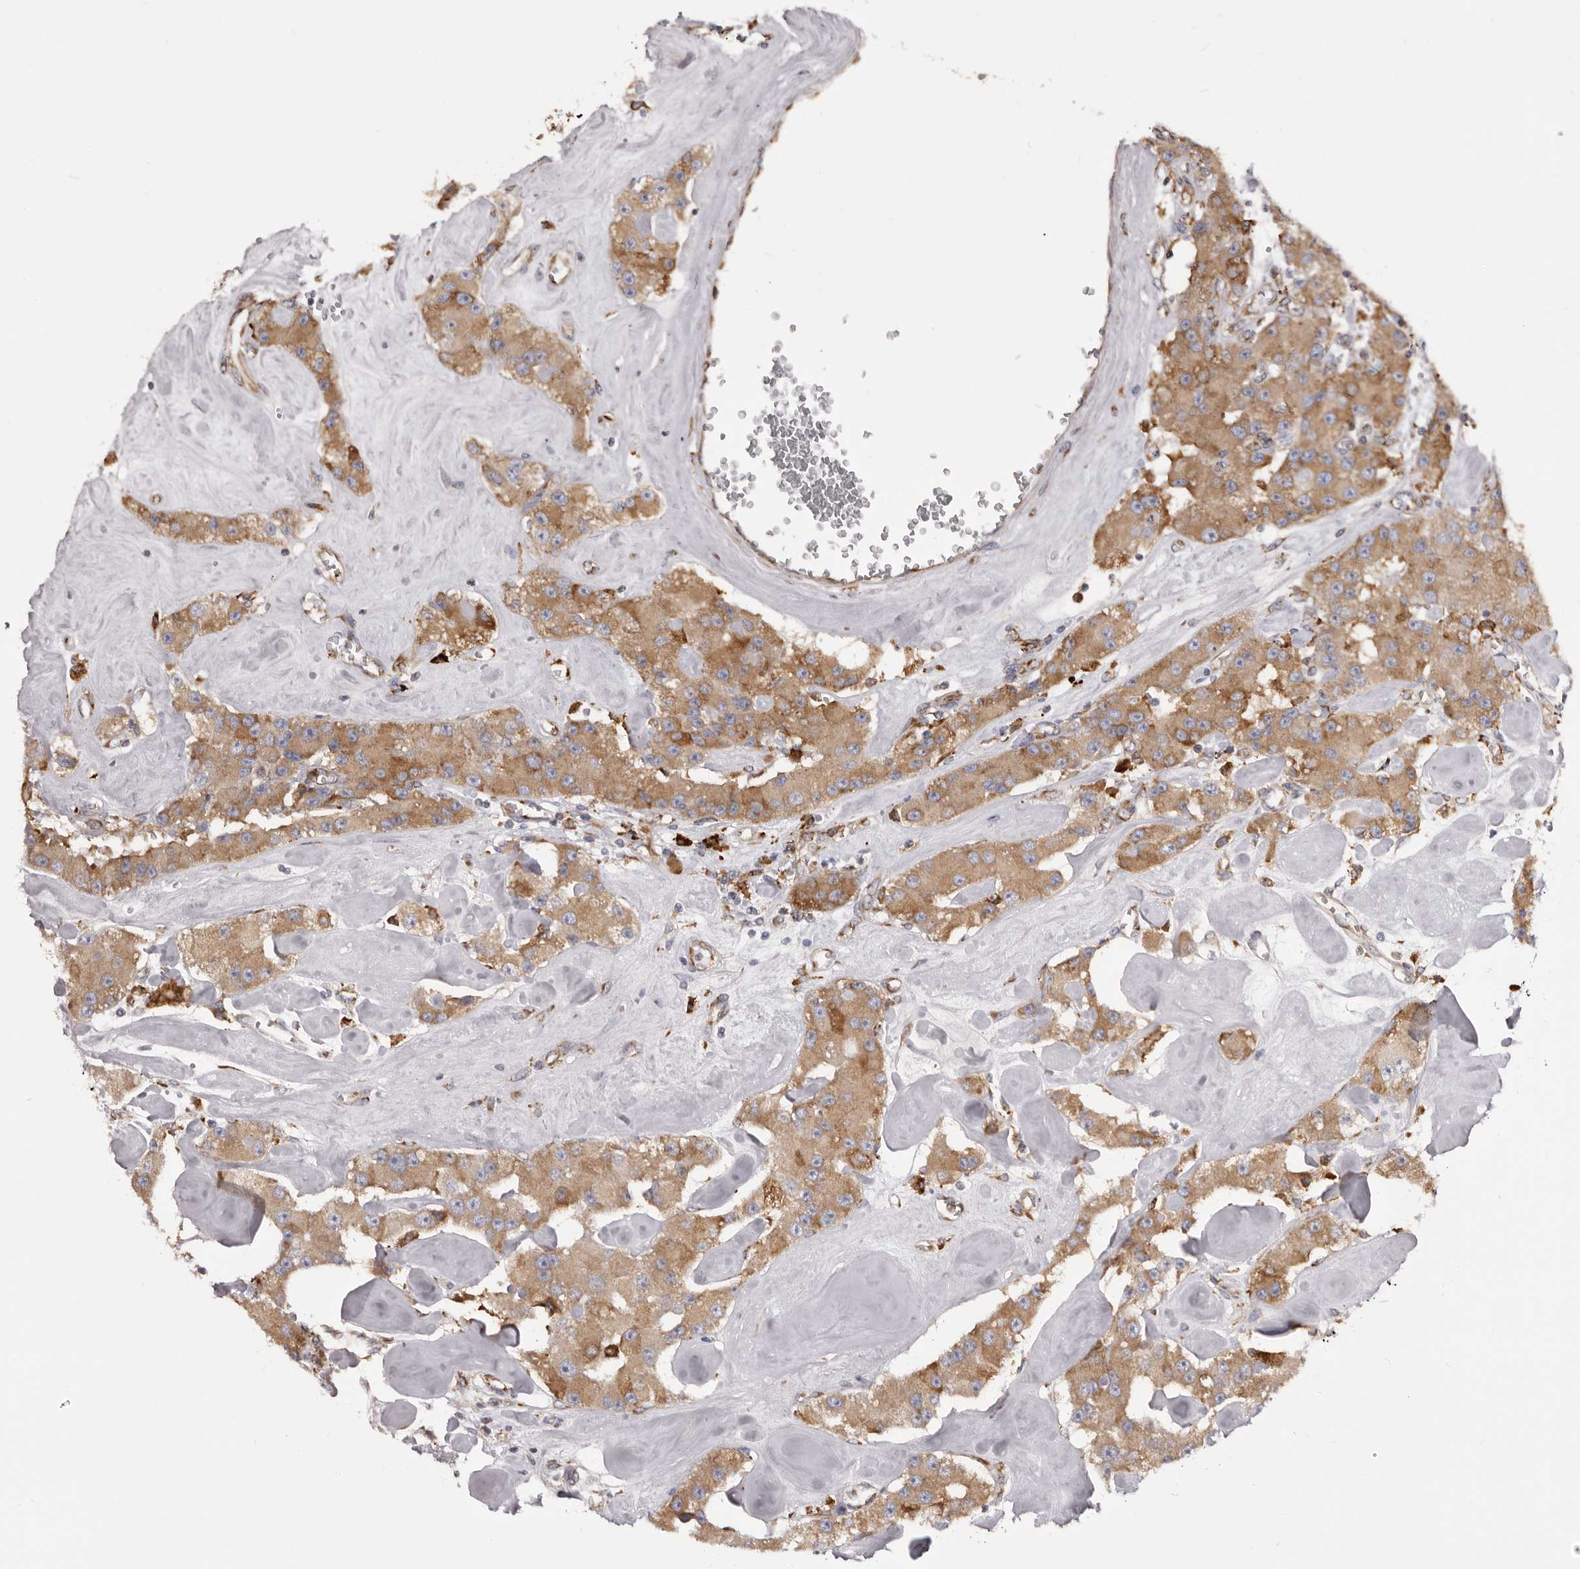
{"staining": {"intensity": "moderate", "quantity": ">75%", "location": "cytoplasmic/membranous"}, "tissue": "carcinoid", "cell_type": "Tumor cells", "image_type": "cancer", "snomed": [{"axis": "morphology", "description": "Carcinoid, malignant, NOS"}, {"axis": "topography", "description": "Pancreas"}], "caption": "DAB immunohistochemical staining of malignant carcinoid exhibits moderate cytoplasmic/membranous protein expression in about >75% of tumor cells.", "gene": "QRSL1", "patient": {"sex": "male", "age": 41}}